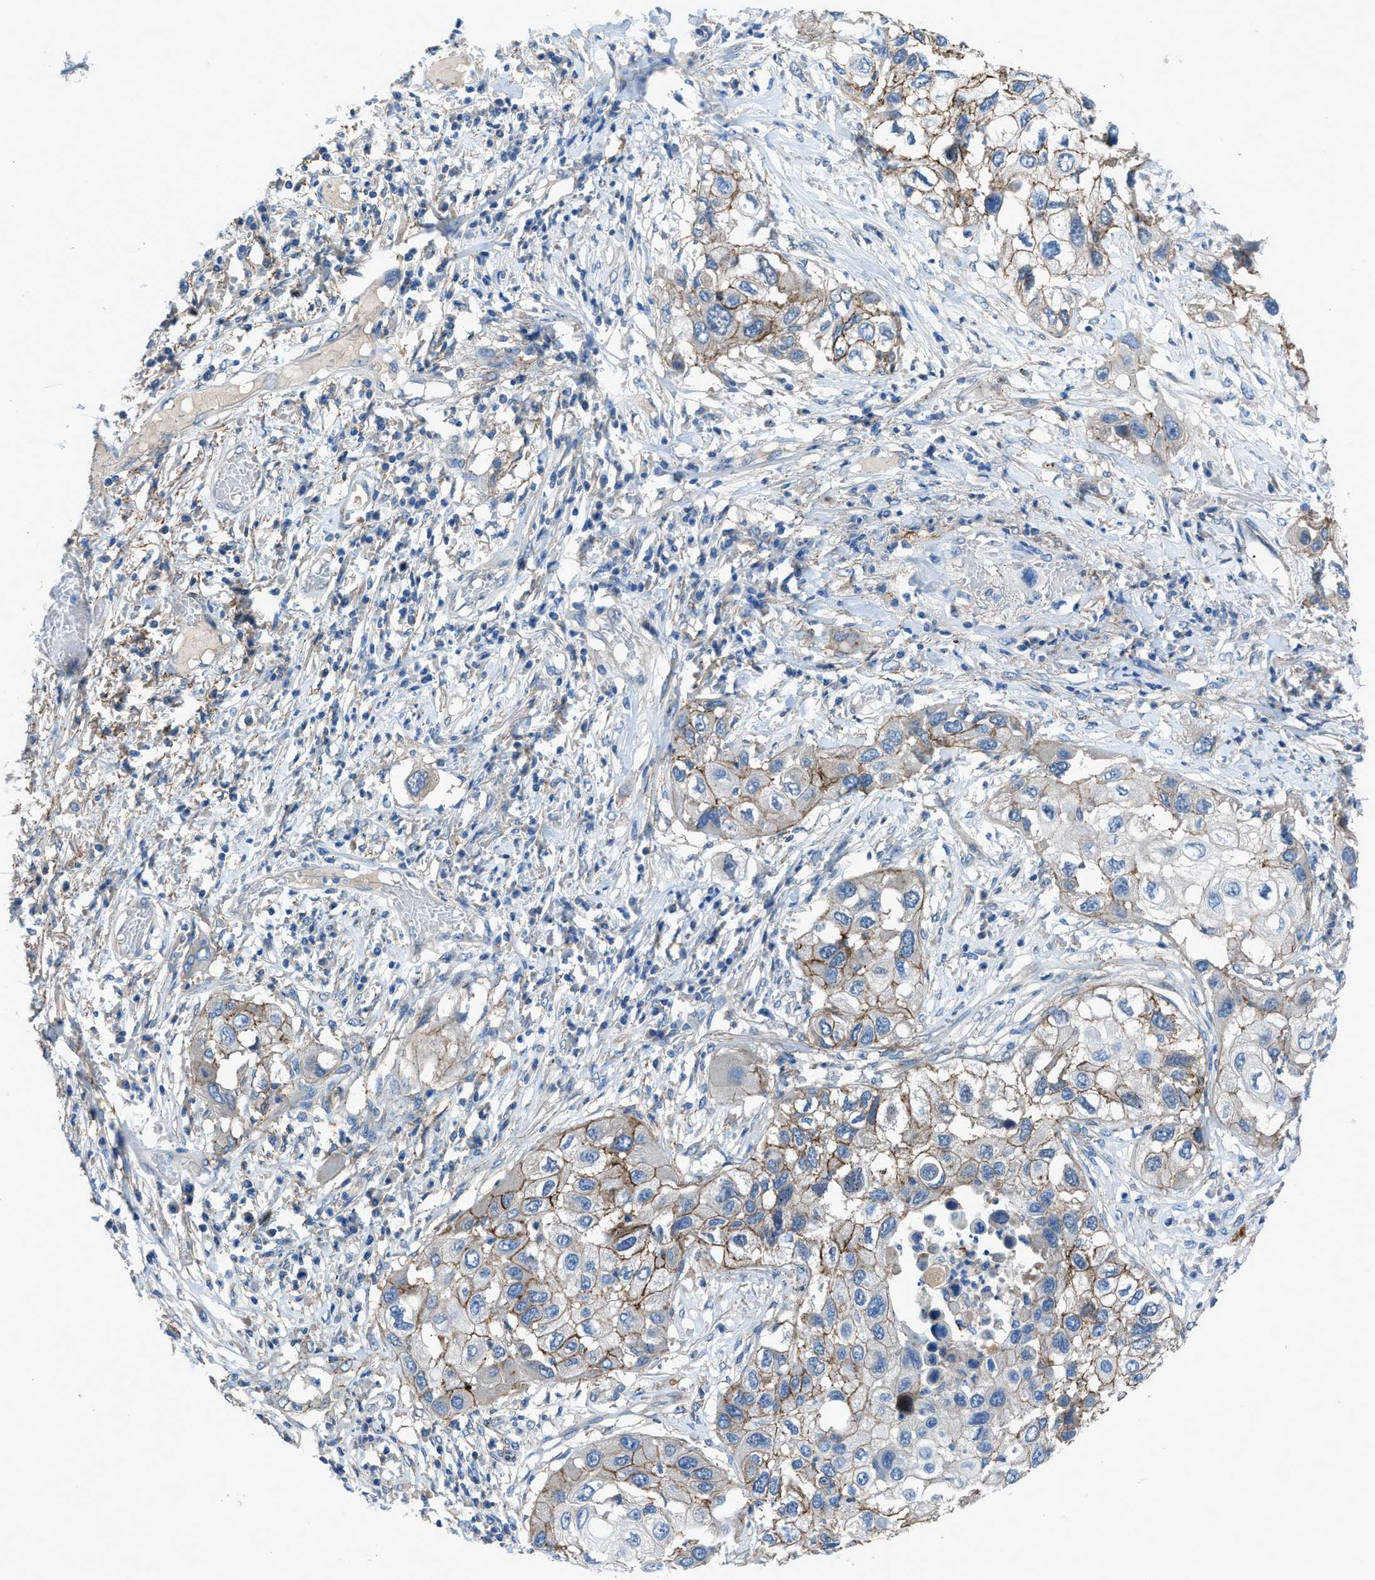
{"staining": {"intensity": "moderate", "quantity": "25%-75%", "location": "cytoplasmic/membranous"}, "tissue": "lung cancer", "cell_type": "Tumor cells", "image_type": "cancer", "snomed": [{"axis": "morphology", "description": "Squamous cell carcinoma, NOS"}, {"axis": "topography", "description": "Lung"}], "caption": "Protein expression analysis of lung squamous cell carcinoma demonstrates moderate cytoplasmic/membranous positivity in approximately 25%-75% of tumor cells.", "gene": "PTGFRN", "patient": {"sex": "male", "age": 71}}